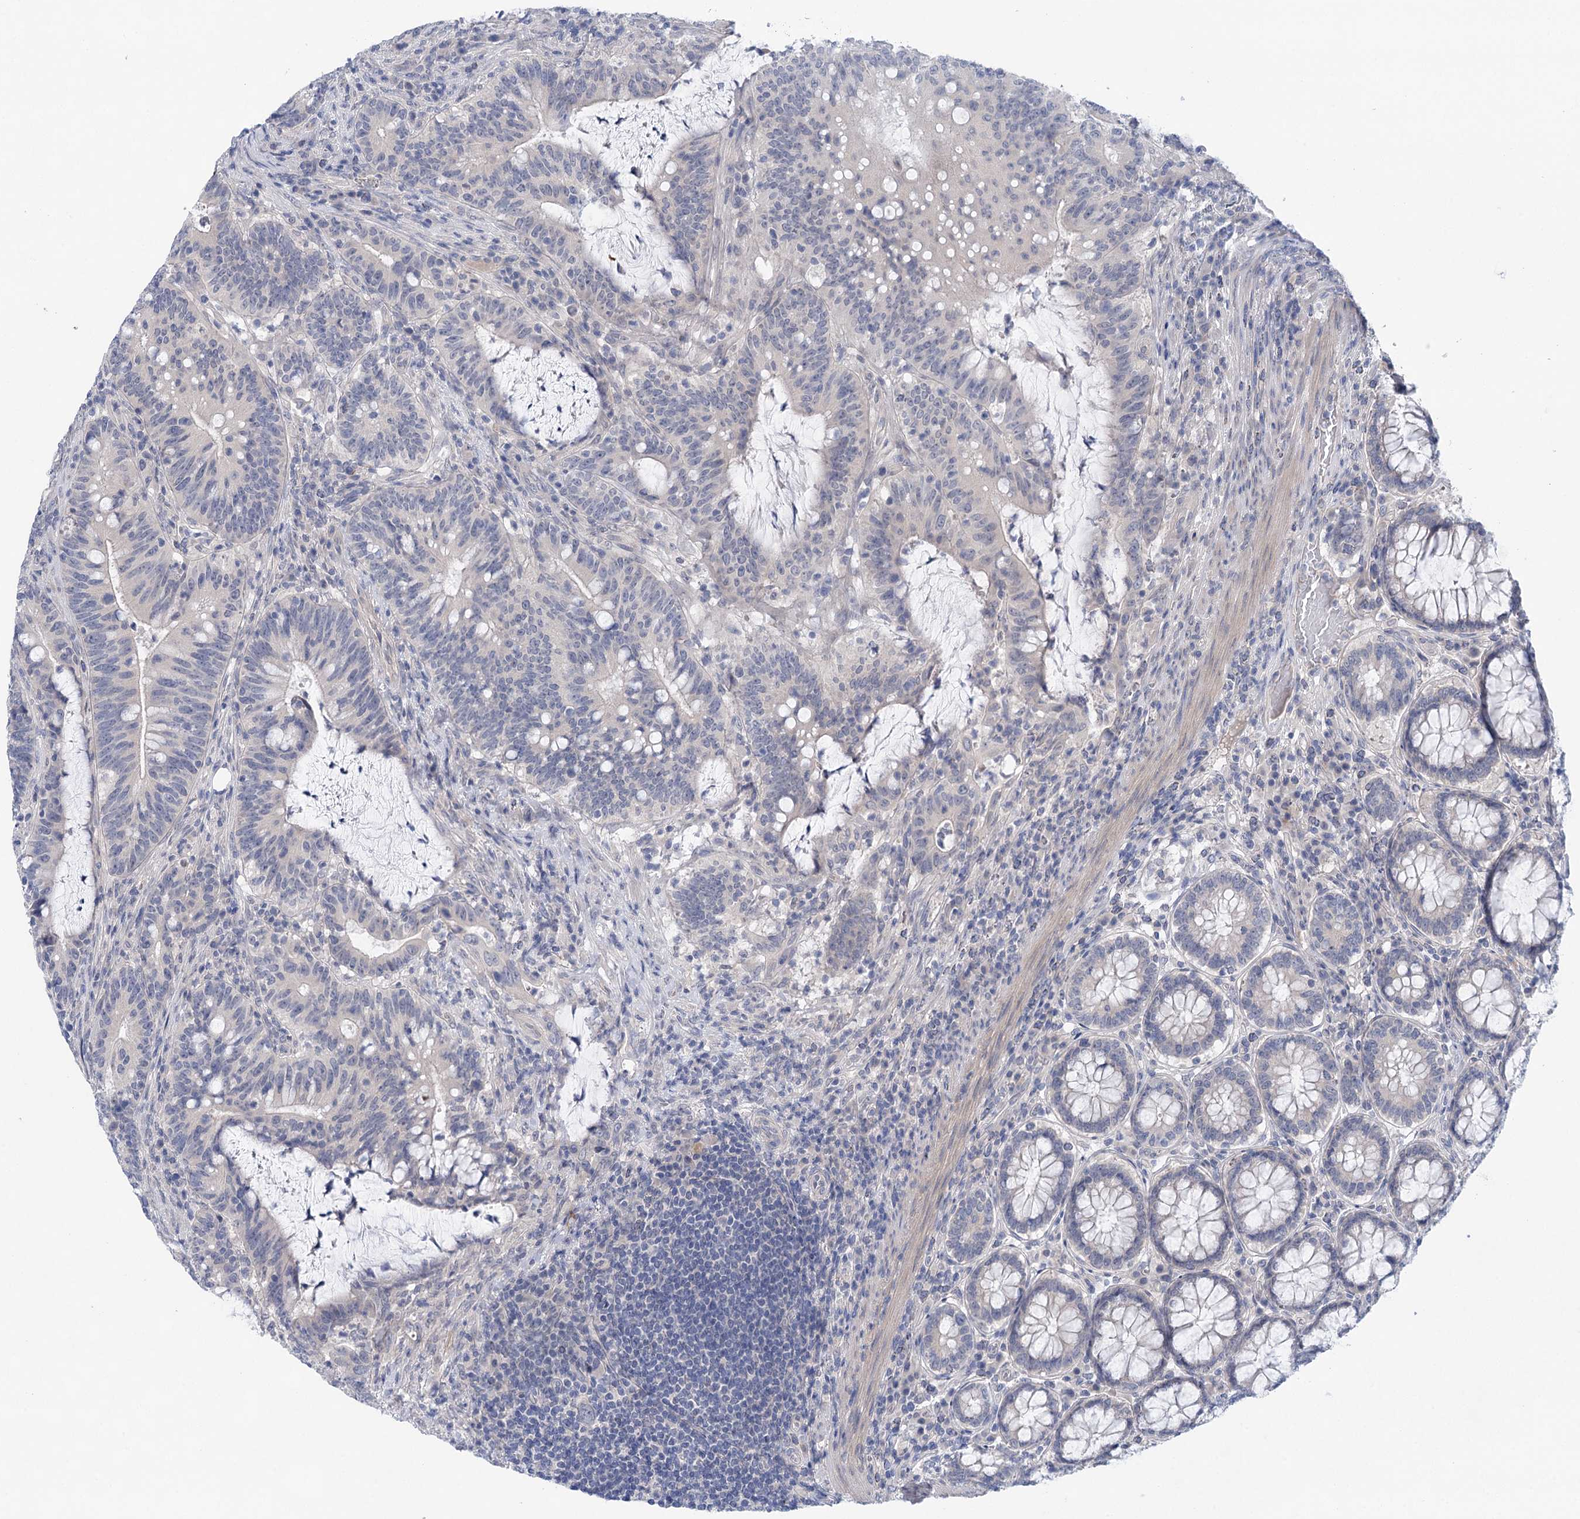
{"staining": {"intensity": "negative", "quantity": "none", "location": "none"}, "tissue": "colorectal cancer", "cell_type": "Tumor cells", "image_type": "cancer", "snomed": [{"axis": "morphology", "description": "Adenocarcinoma, NOS"}, {"axis": "topography", "description": "Colon"}], "caption": "IHC of colorectal cancer demonstrates no expression in tumor cells.", "gene": "LALBA", "patient": {"sex": "female", "age": 66}}